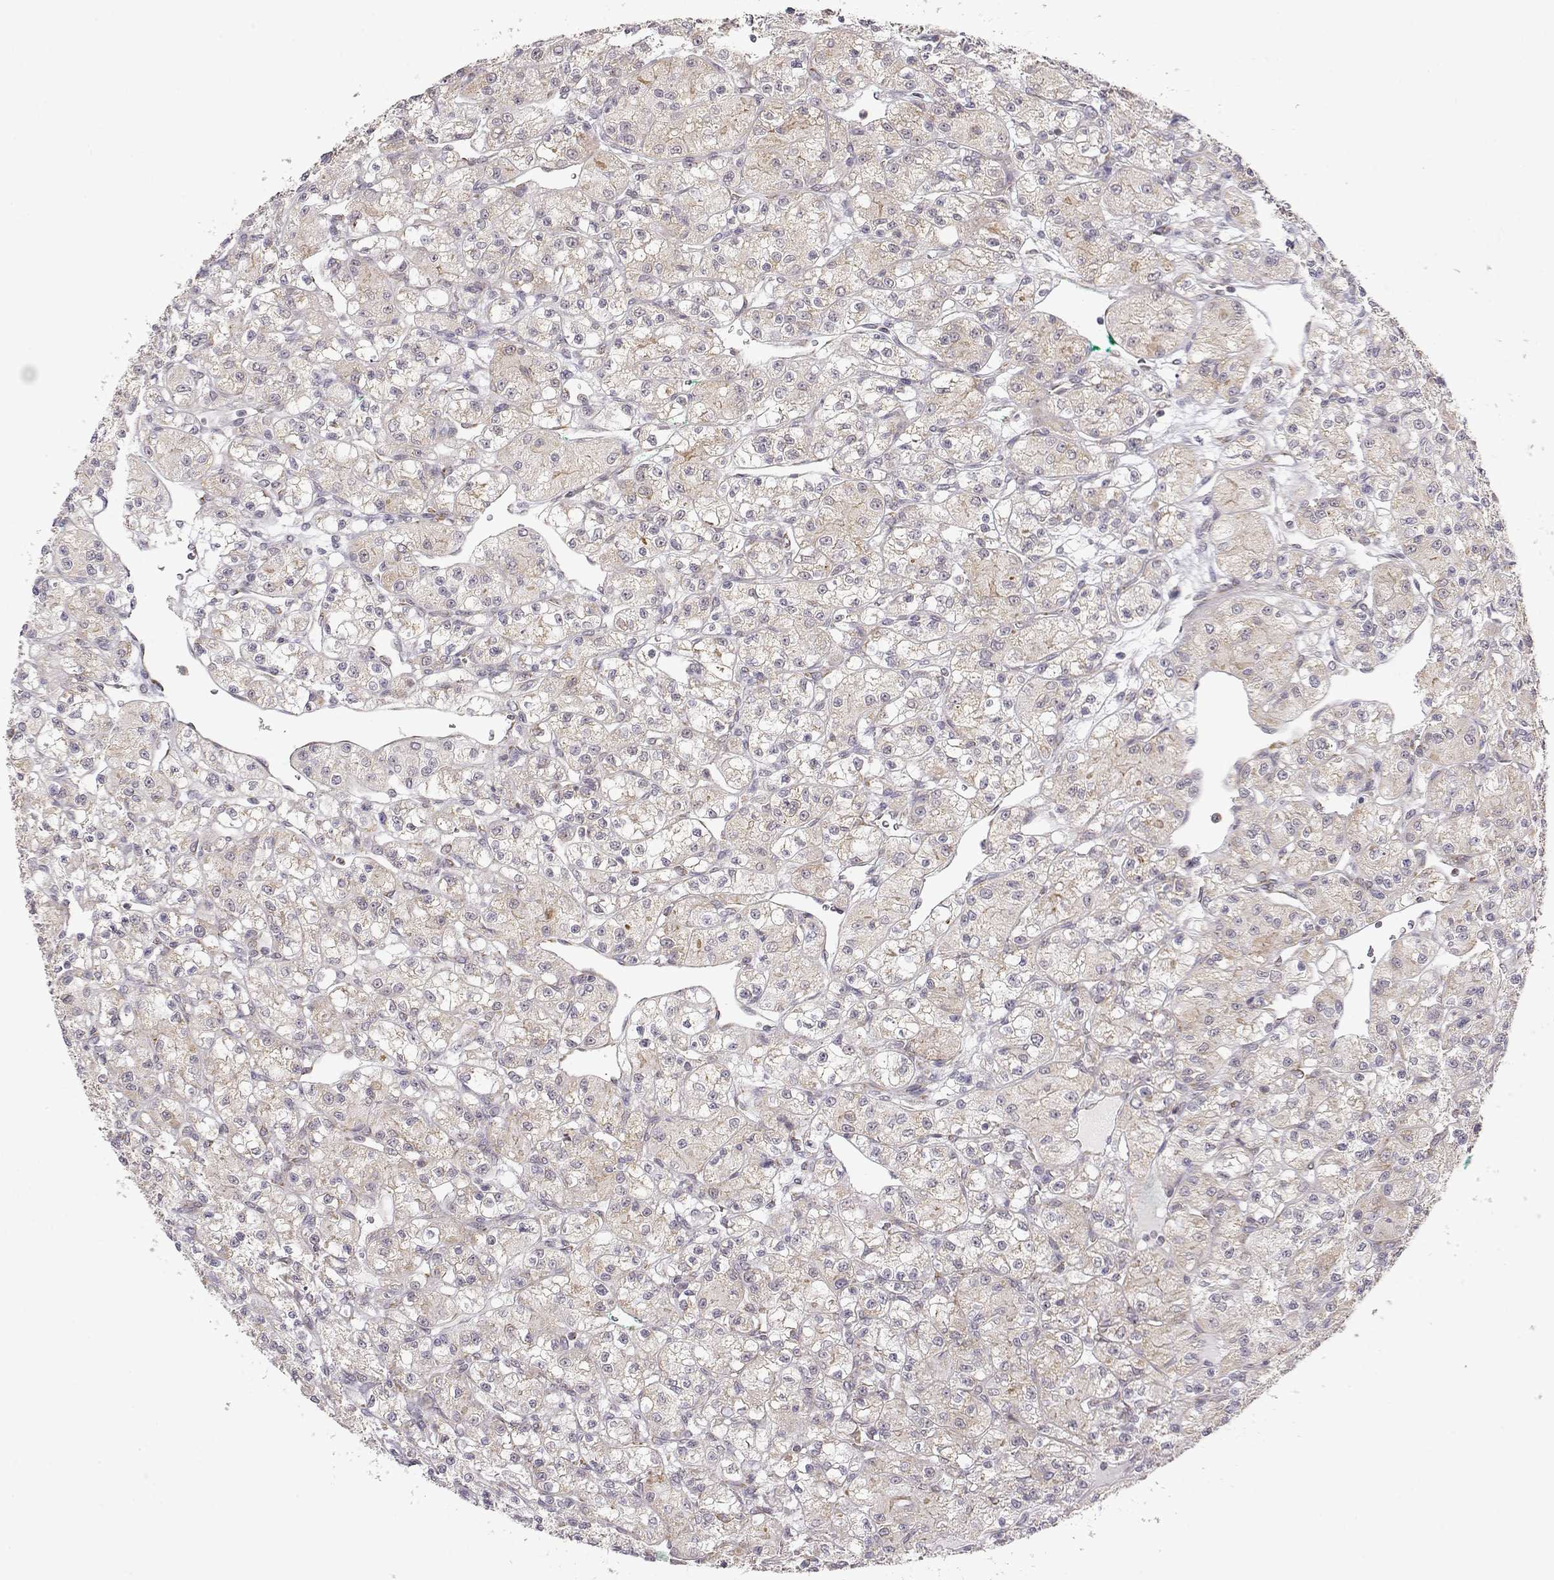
{"staining": {"intensity": "weak", "quantity": ">75%", "location": "cytoplasmic/membranous"}, "tissue": "renal cancer", "cell_type": "Tumor cells", "image_type": "cancer", "snomed": [{"axis": "morphology", "description": "Adenocarcinoma, NOS"}, {"axis": "topography", "description": "Kidney"}], "caption": "An immunohistochemistry image of neoplastic tissue is shown. Protein staining in brown labels weak cytoplasmic/membranous positivity in renal cancer within tumor cells. Using DAB (3,3'-diaminobenzidine) (brown) and hematoxylin (blue) stains, captured at high magnification using brightfield microscopy.", "gene": "EXOG", "patient": {"sex": "female", "age": 70}}